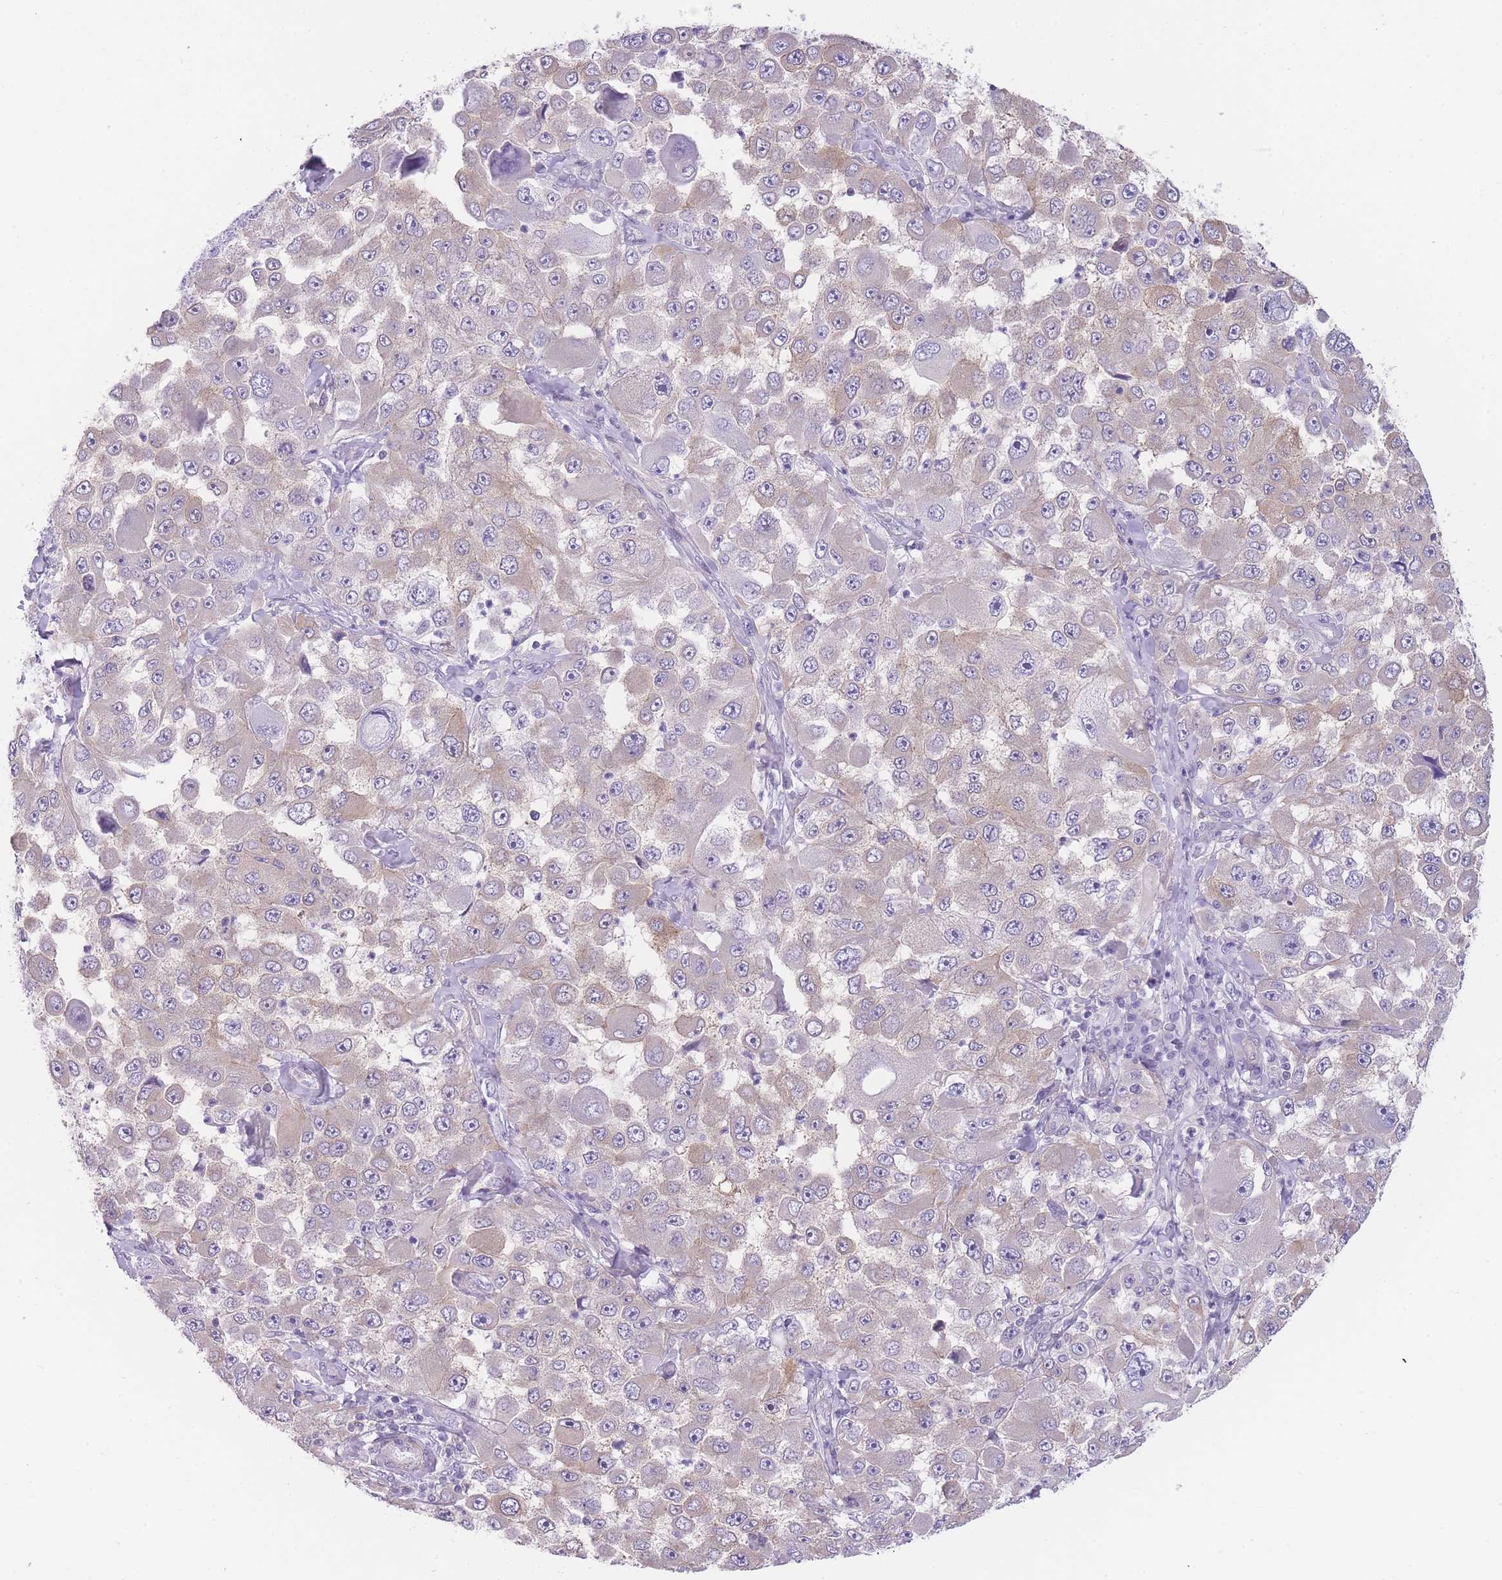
{"staining": {"intensity": "weak", "quantity": "<25%", "location": "cytoplasmic/membranous"}, "tissue": "melanoma", "cell_type": "Tumor cells", "image_type": "cancer", "snomed": [{"axis": "morphology", "description": "Malignant melanoma, Metastatic site"}, {"axis": "topography", "description": "Lymph node"}], "caption": "Immunohistochemical staining of malignant melanoma (metastatic site) exhibits no significant positivity in tumor cells.", "gene": "OR11H12", "patient": {"sex": "male", "age": 62}}